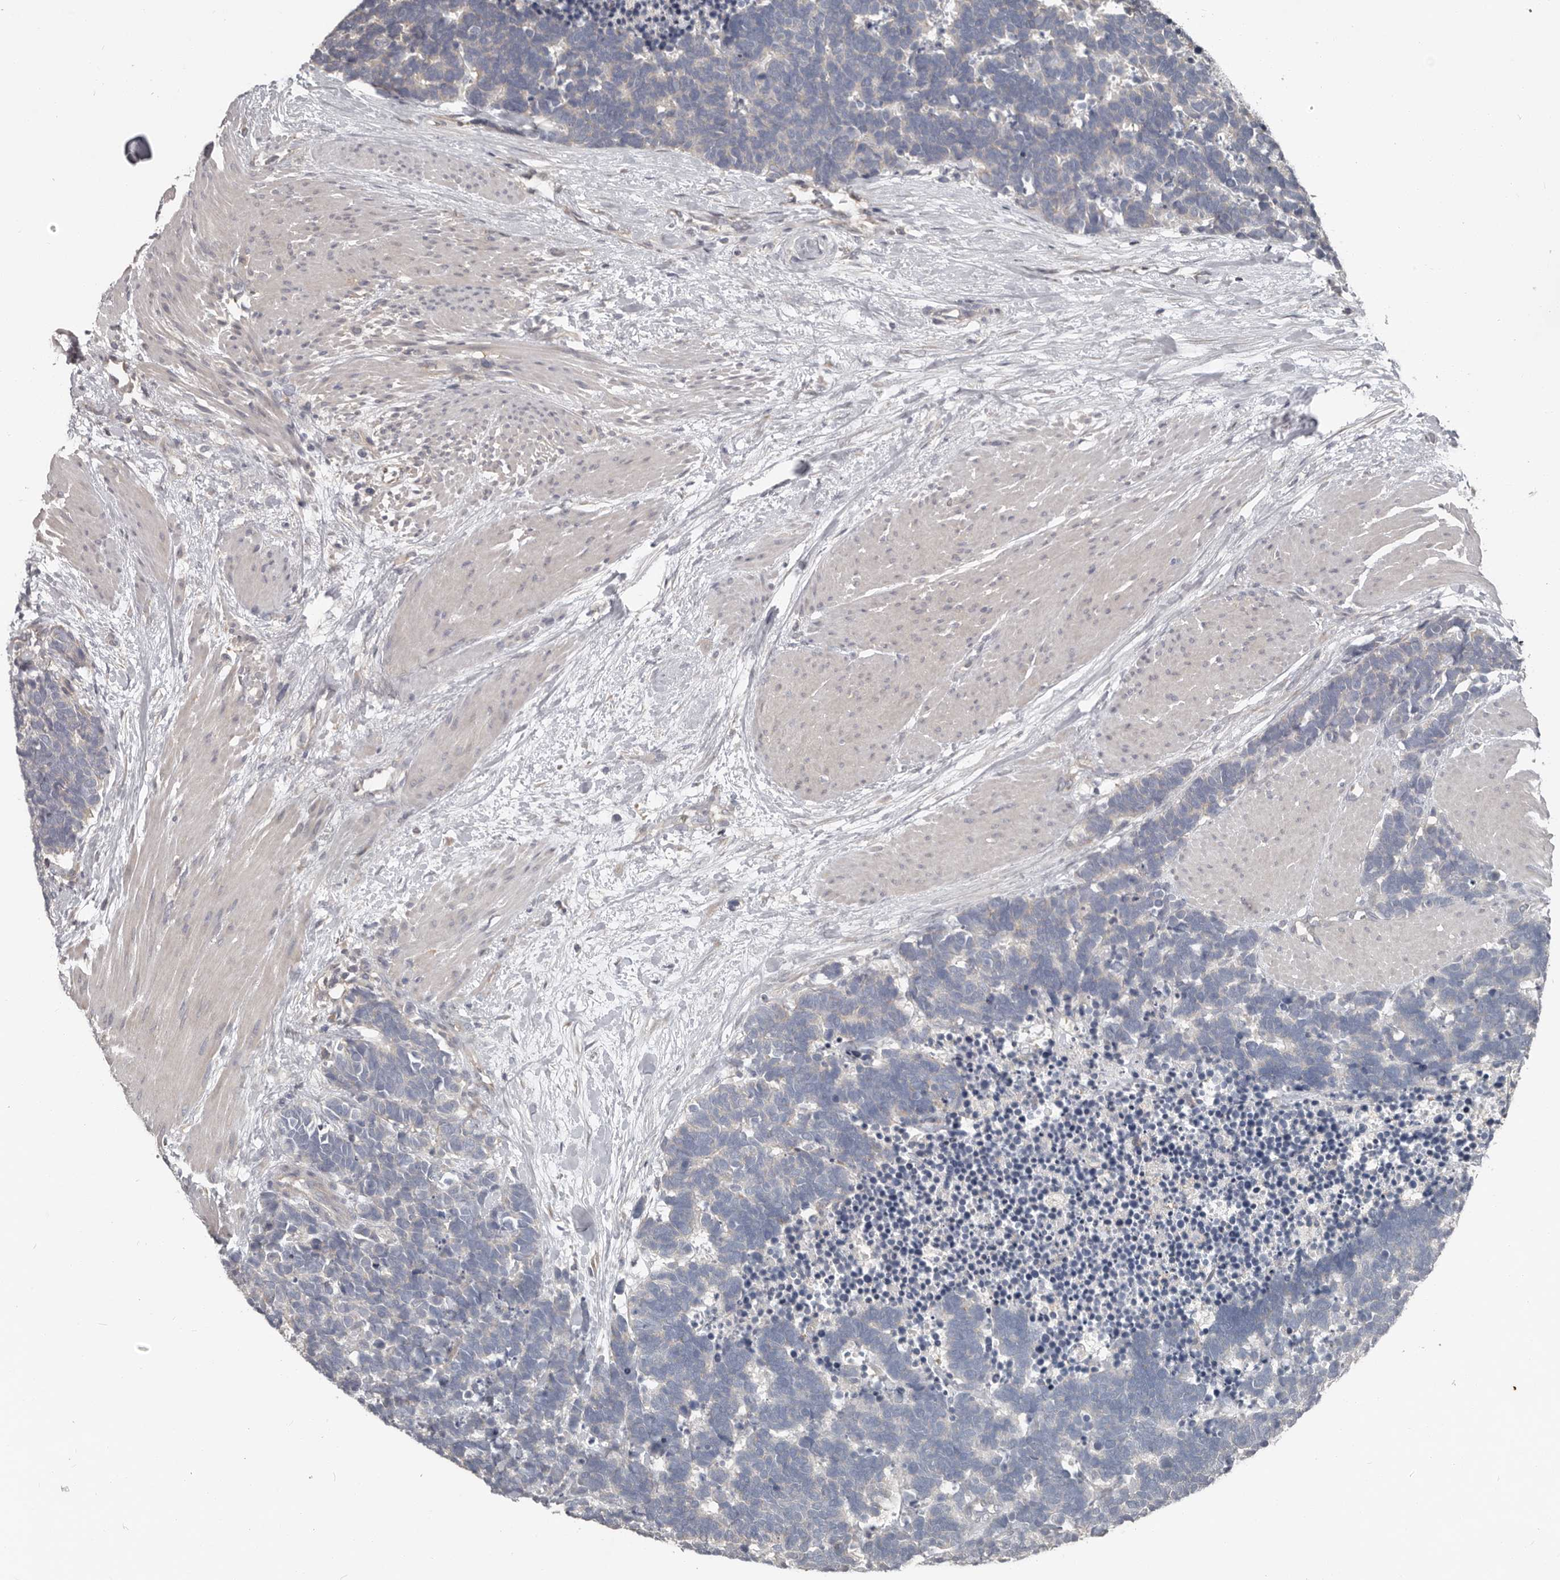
{"staining": {"intensity": "negative", "quantity": "none", "location": "none"}, "tissue": "carcinoid", "cell_type": "Tumor cells", "image_type": "cancer", "snomed": [{"axis": "morphology", "description": "Carcinoma, NOS"}, {"axis": "morphology", "description": "Carcinoid, malignant, NOS"}, {"axis": "topography", "description": "Urinary bladder"}], "caption": "Immunohistochemical staining of carcinoid shows no significant positivity in tumor cells.", "gene": "CA6", "patient": {"sex": "male", "age": 57}}